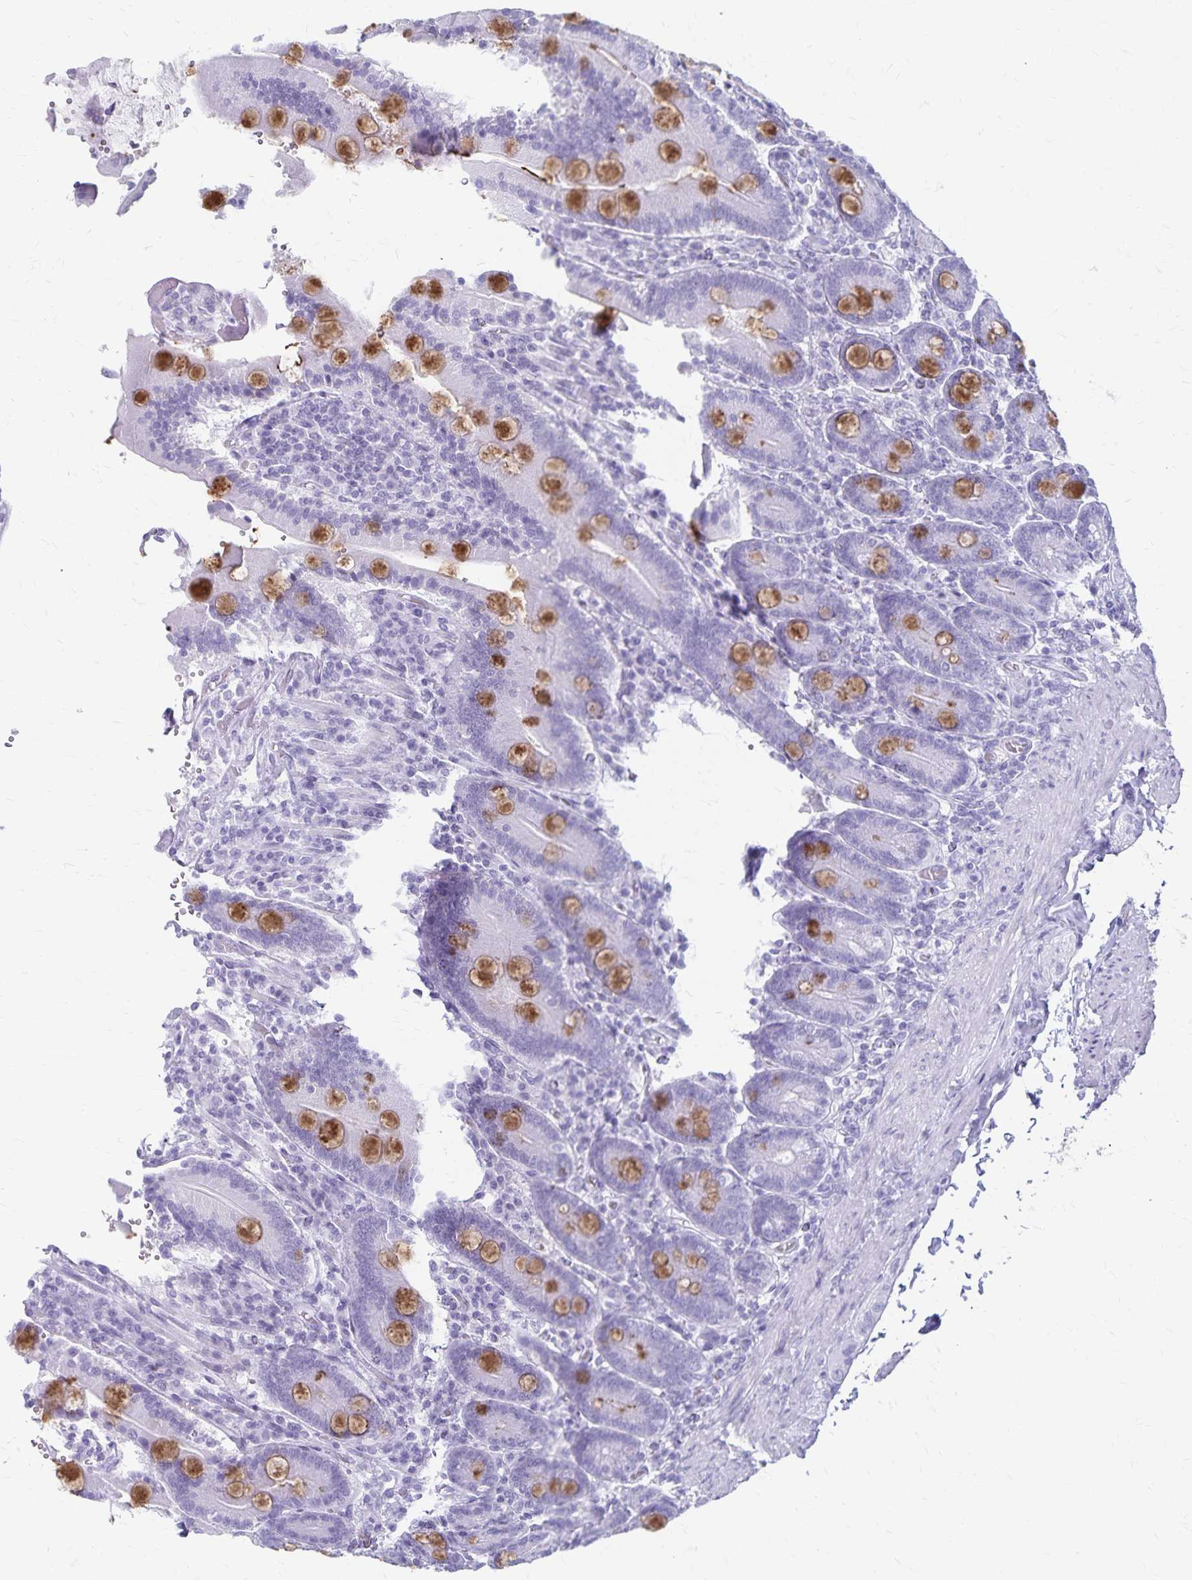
{"staining": {"intensity": "moderate", "quantity": "<25%", "location": "cytoplasmic/membranous"}, "tissue": "duodenum", "cell_type": "Glandular cells", "image_type": "normal", "snomed": [{"axis": "morphology", "description": "Normal tissue, NOS"}, {"axis": "topography", "description": "Duodenum"}], "caption": "A high-resolution image shows IHC staining of normal duodenum, which reveals moderate cytoplasmic/membranous staining in approximately <25% of glandular cells.", "gene": "GPBAR1", "patient": {"sex": "female", "age": 62}}